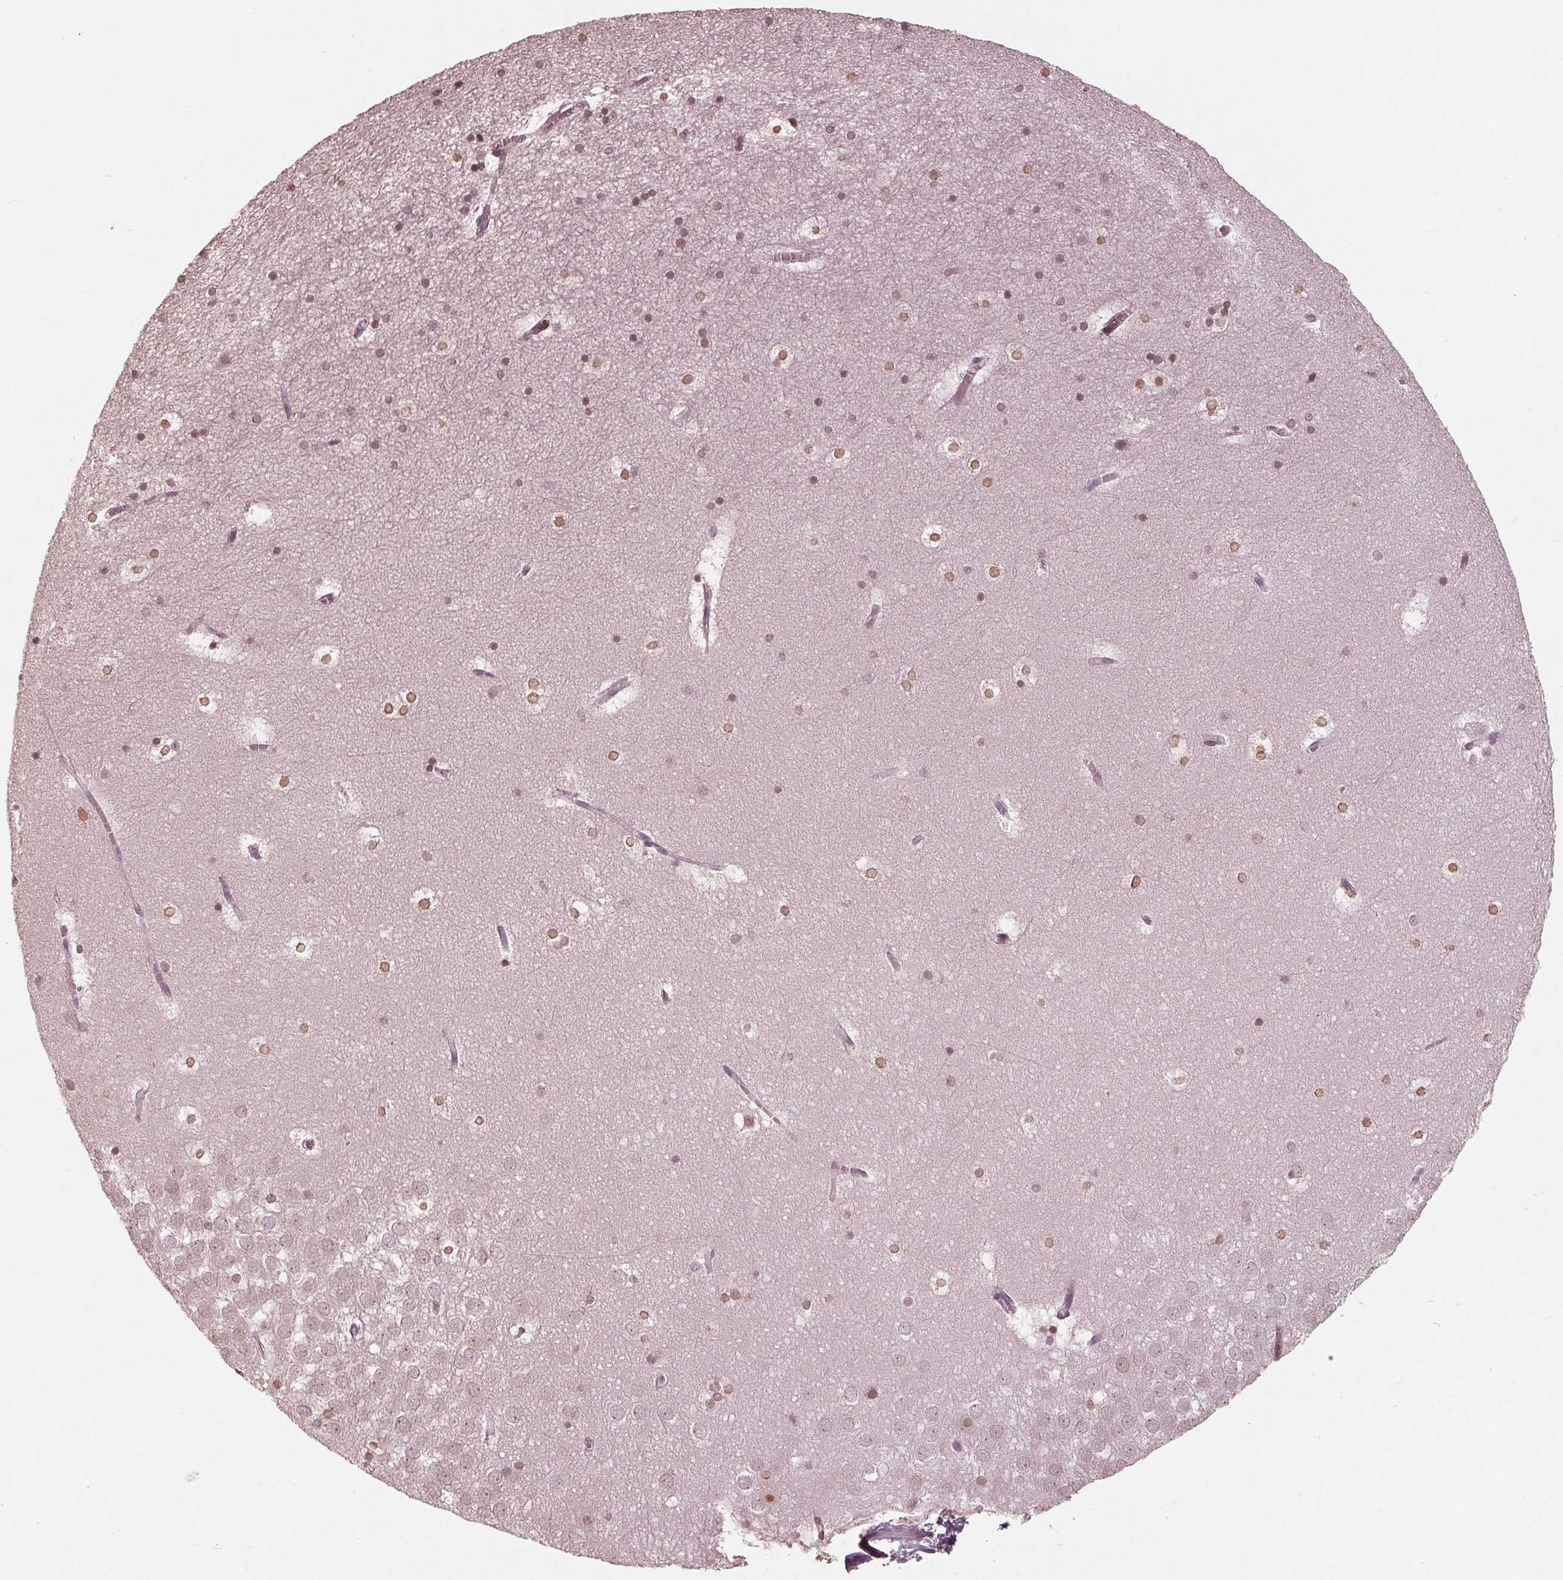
{"staining": {"intensity": "strong", "quantity": "<25%", "location": "nuclear"}, "tissue": "hippocampus", "cell_type": "Glial cells", "image_type": "normal", "snomed": [{"axis": "morphology", "description": "Normal tissue, NOS"}, {"axis": "topography", "description": "Hippocampus"}], "caption": "Strong nuclear expression is present in approximately <25% of glial cells in normal hippocampus. (DAB (3,3'-diaminobenzidine) IHC with brightfield microscopy, high magnification).", "gene": "NUP210", "patient": {"sex": "male", "age": 45}}